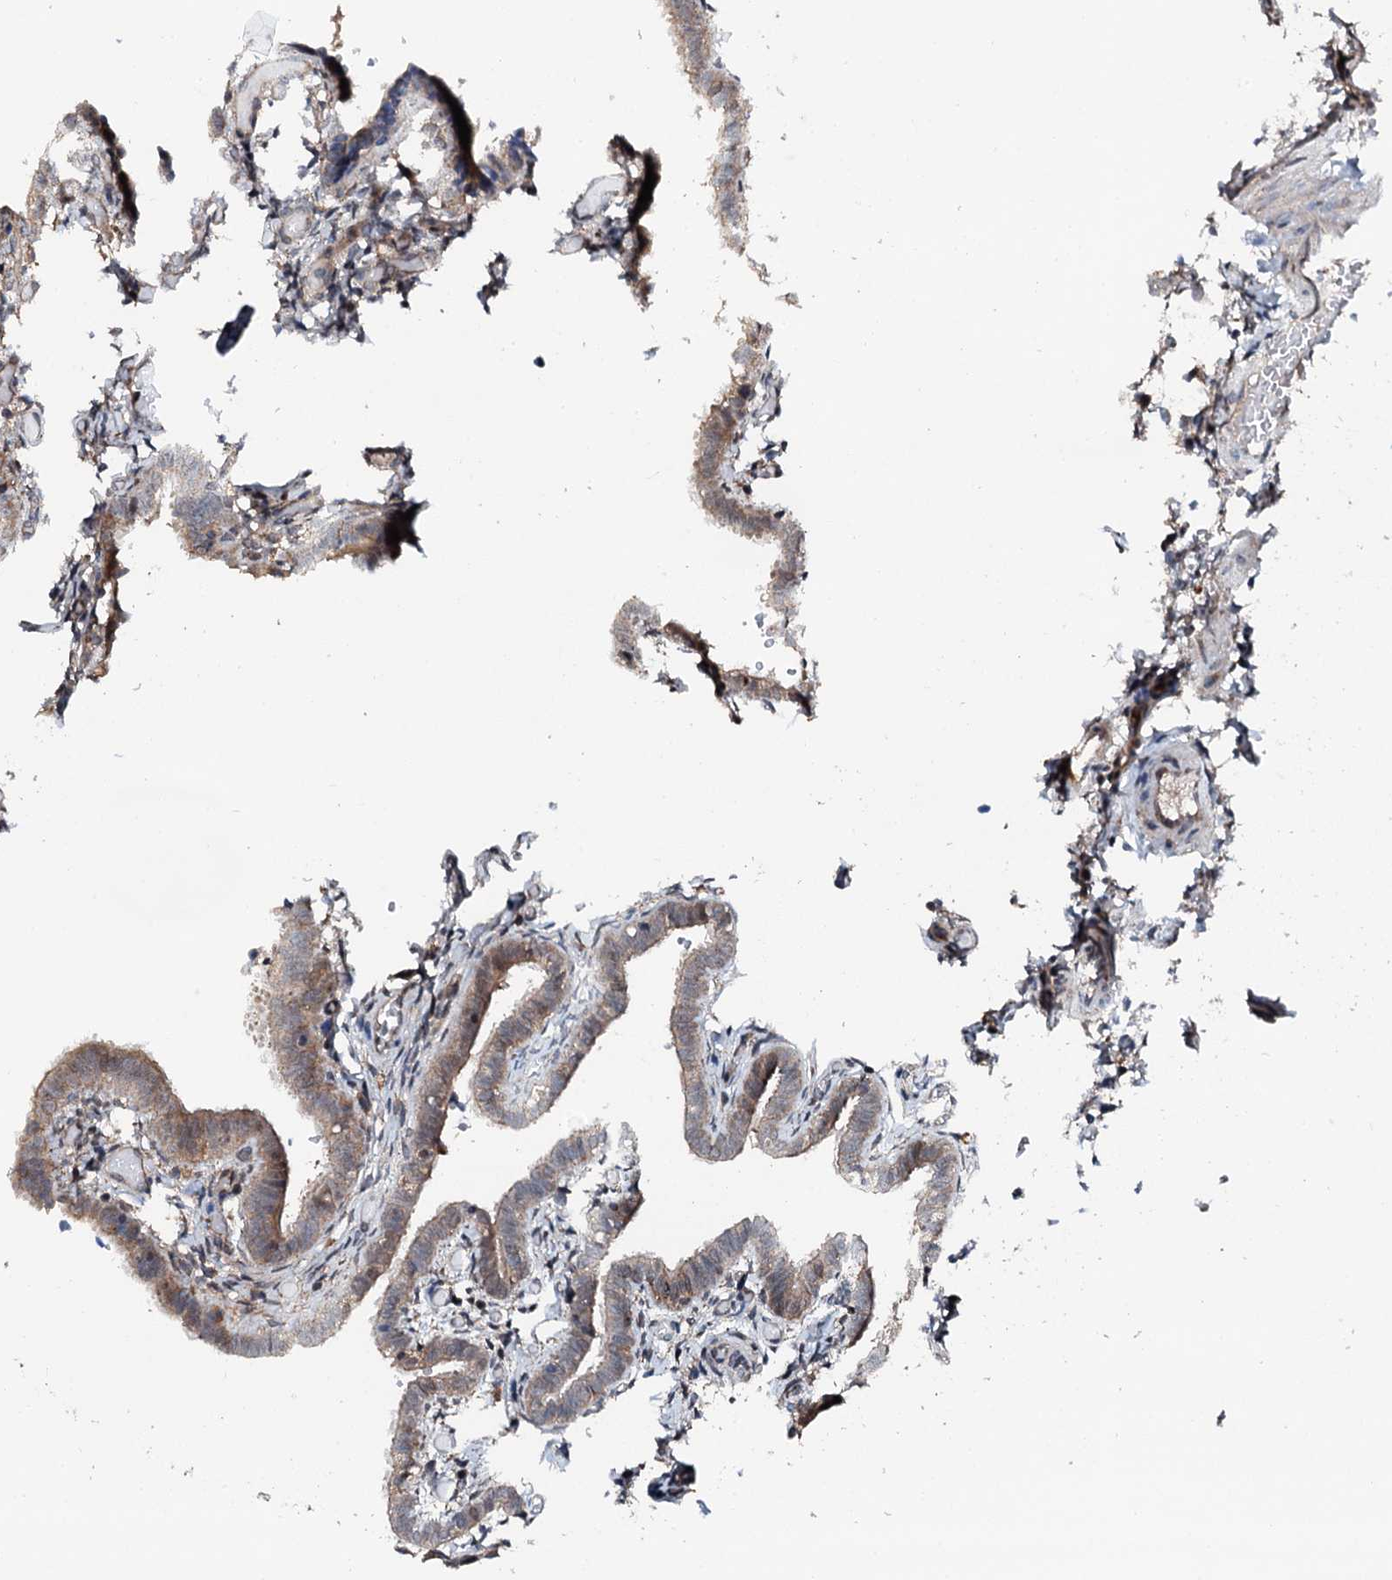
{"staining": {"intensity": "weak", "quantity": ">75%", "location": "cytoplasmic/membranous"}, "tissue": "fallopian tube", "cell_type": "Glandular cells", "image_type": "normal", "snomed": [{"axis": "morphology", "description": "Normal tissue, NOS"}, {"axis": "topography", "description": "Fallopian tube"}], "caption": "Protein positivity by immunohistochemistry (IHC) exhibits weak cytoplasmic/membranous staining in about >75% of glandular cells in normal fallopian tube.", "gene": "FLYWCH1", "patient": {"sex": "female", "age": 36}}